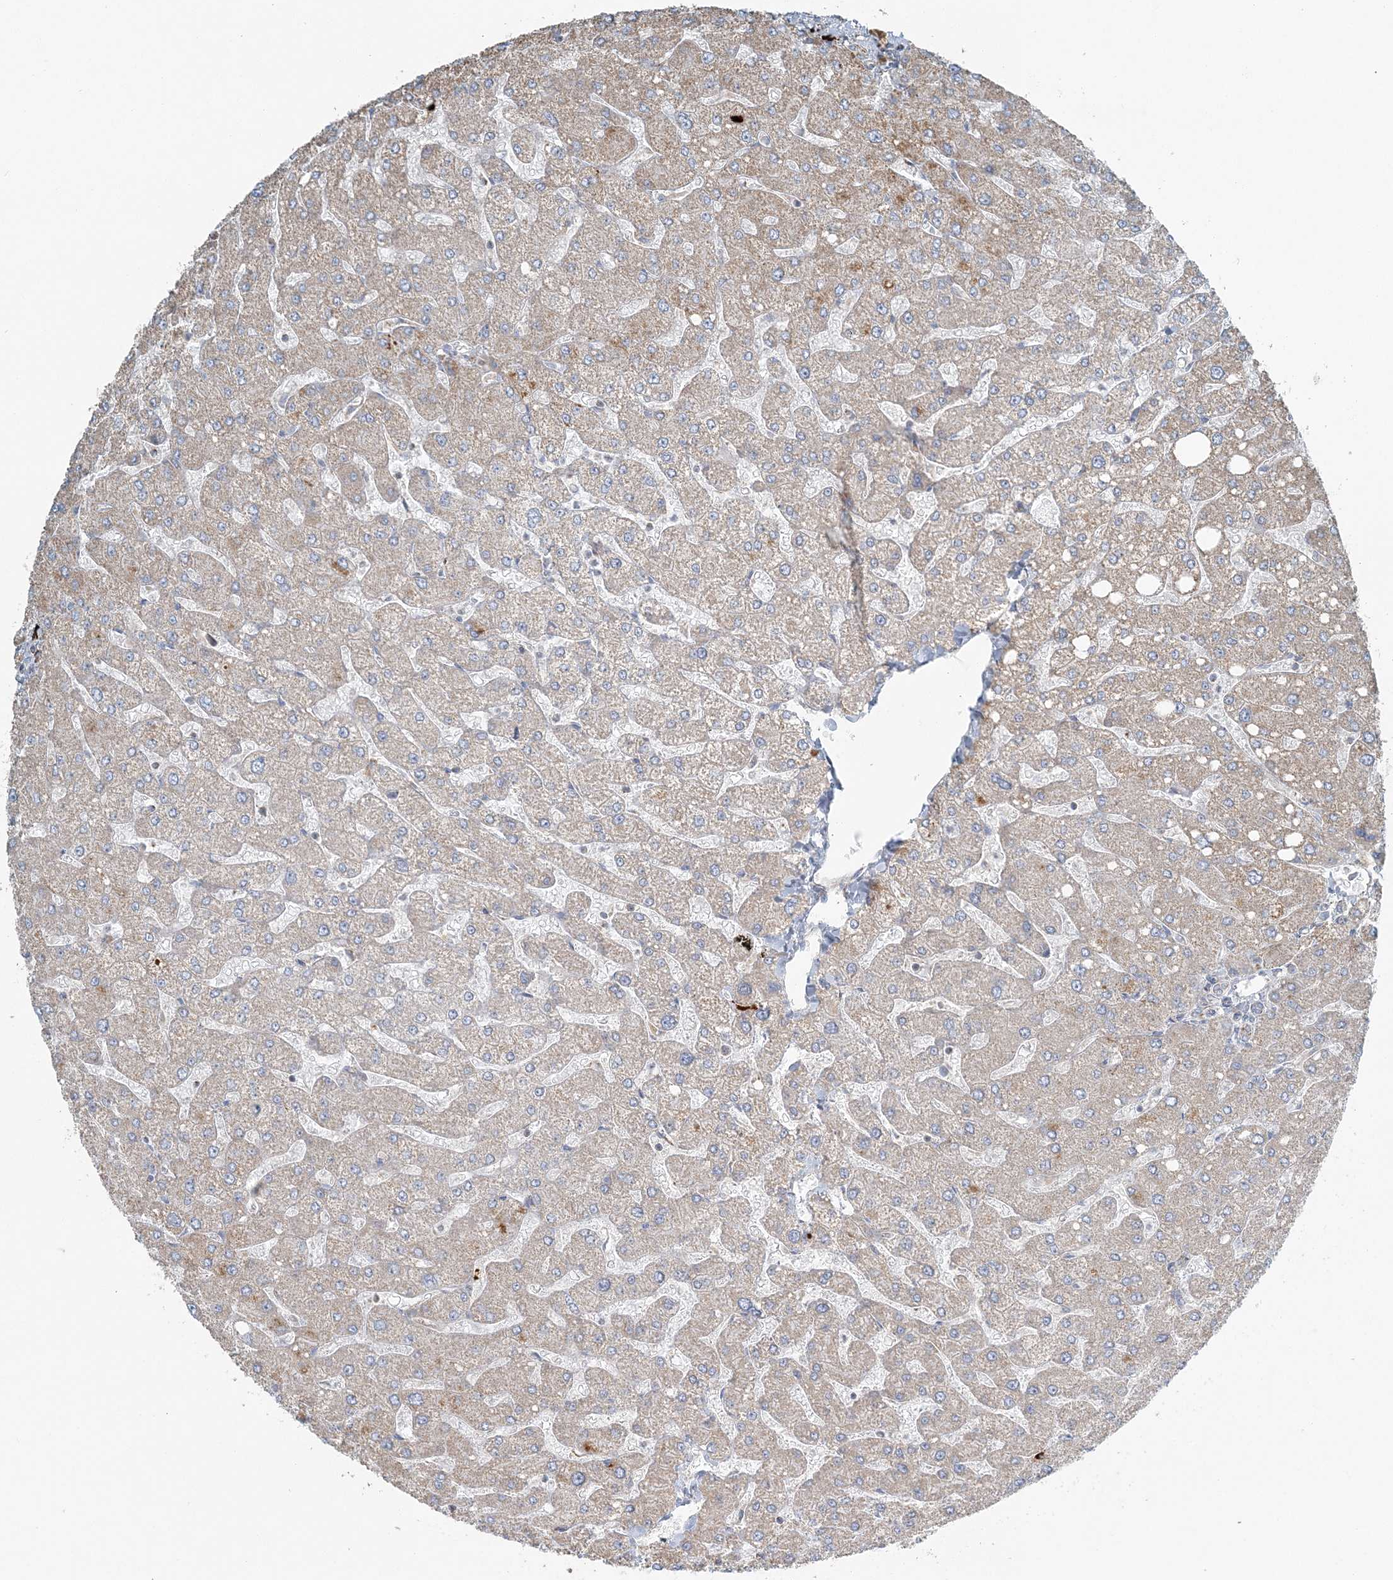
{"staining": {"intensity": "moderate", "quantity": ">75%", "location": "cytoplasmic/membranous"}, "tissue": "liver", "cell_type": "Cholangiocytes", "image_type": "normal", "snomed": [{"axis": "morphology", "description": "Normal tissue, NOS"}, {"axis": "topography", "description": "Liver"}], "caption": "Liver stained with a brown dye displays moderate cytoplasmic/membranous positive staining in approximately >75% of cholangiocytes.", "gene": "SLC22A16", "patient": {"sex": "male", "age": 55}}